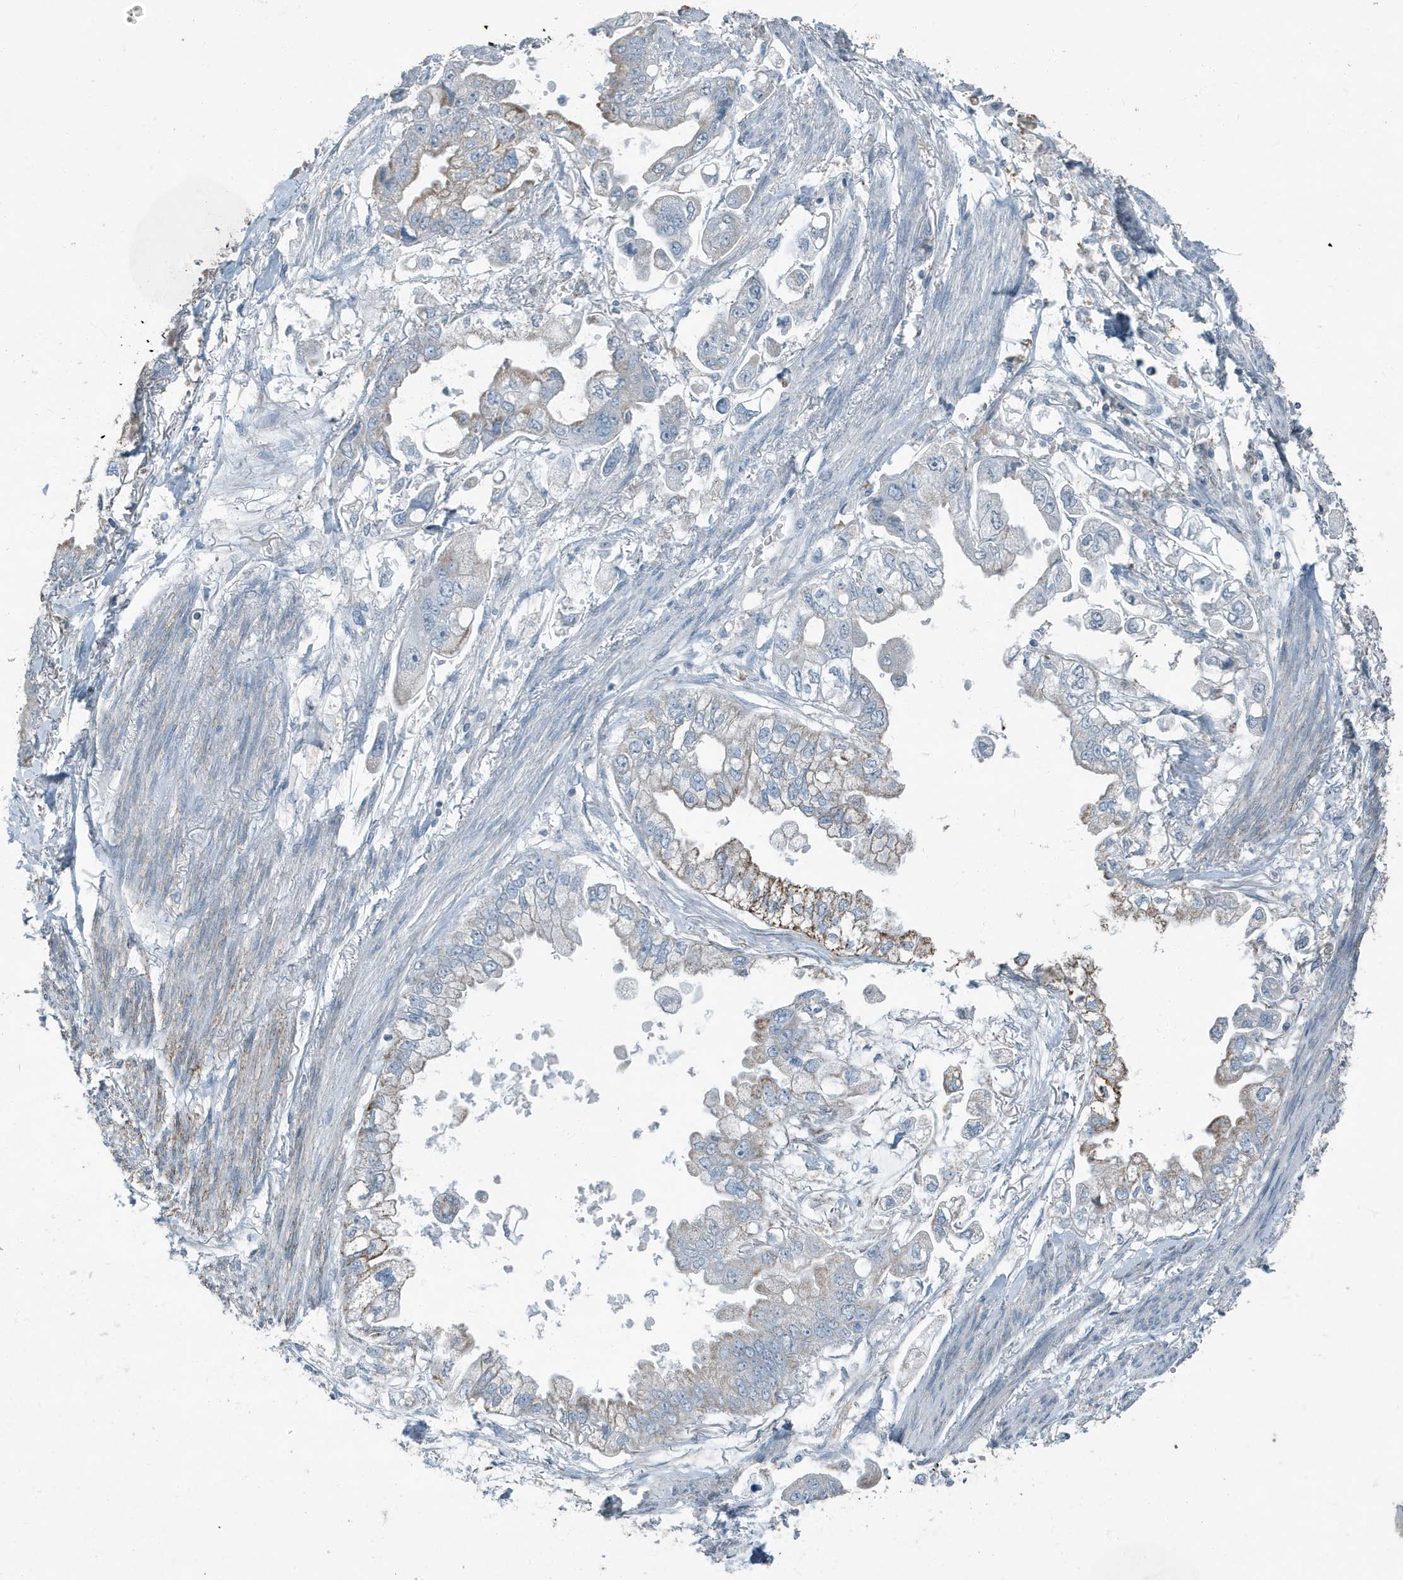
{"staining": {"intensity": "moderate", "quantity": "<25%", "location": "cytoplasmic/membranous"}, "tissue": "stomach cancer", "cell_type": "Tumor cells", "image_type": "cancer", "snomed": [{"axis": "morphology", "description": "Adenocarcinoma, NOS"}, {"axis": "topography", "description": "Stomach"}], "caption": "A brown stain highlights moderate cytoplasmic/membranous staining of a protein in human stomach cancer tumor cells.", "gene": "FAM162A", "patient": {"sex": "male", "age": 62}}